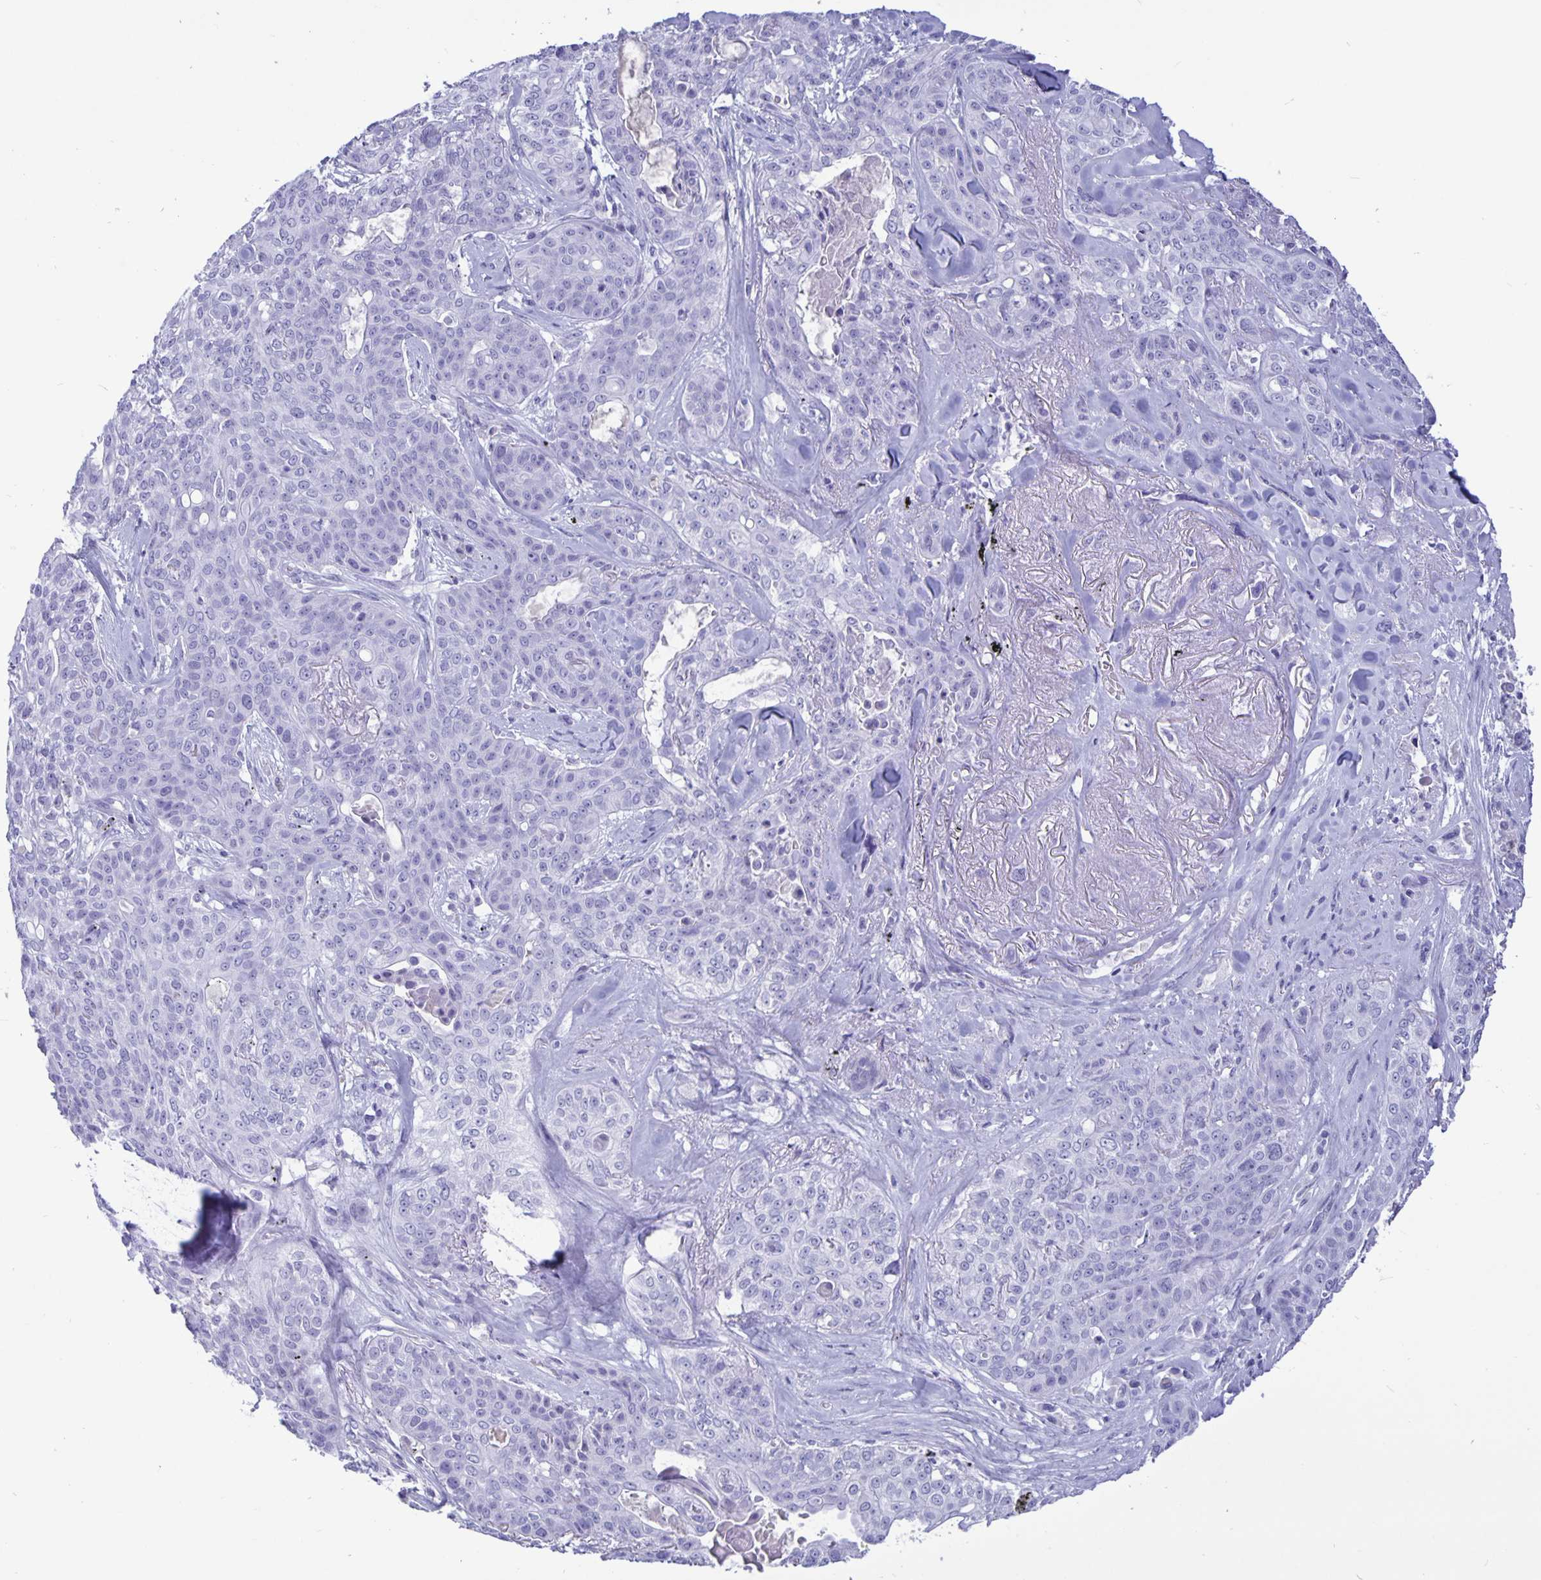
{"staining": {"intensity": "negative", "quantity": "none", "location": "none"}, "tissue": "lung cancer", "cell_type": "Tumor cells", "image_type": "cancer", "snomed": [{"axis": "morphology", "description": "Squamous cell carcinoma, NOS"}, {"axis": "topography", "description": "Lung"}], "caption": "A histopathology image of human lung cancer (squamous cell carcinoma) is negative for staining in tumor cells.", "gene": "BPIFA3", "patient": {"sex": "female", "age": 70}}